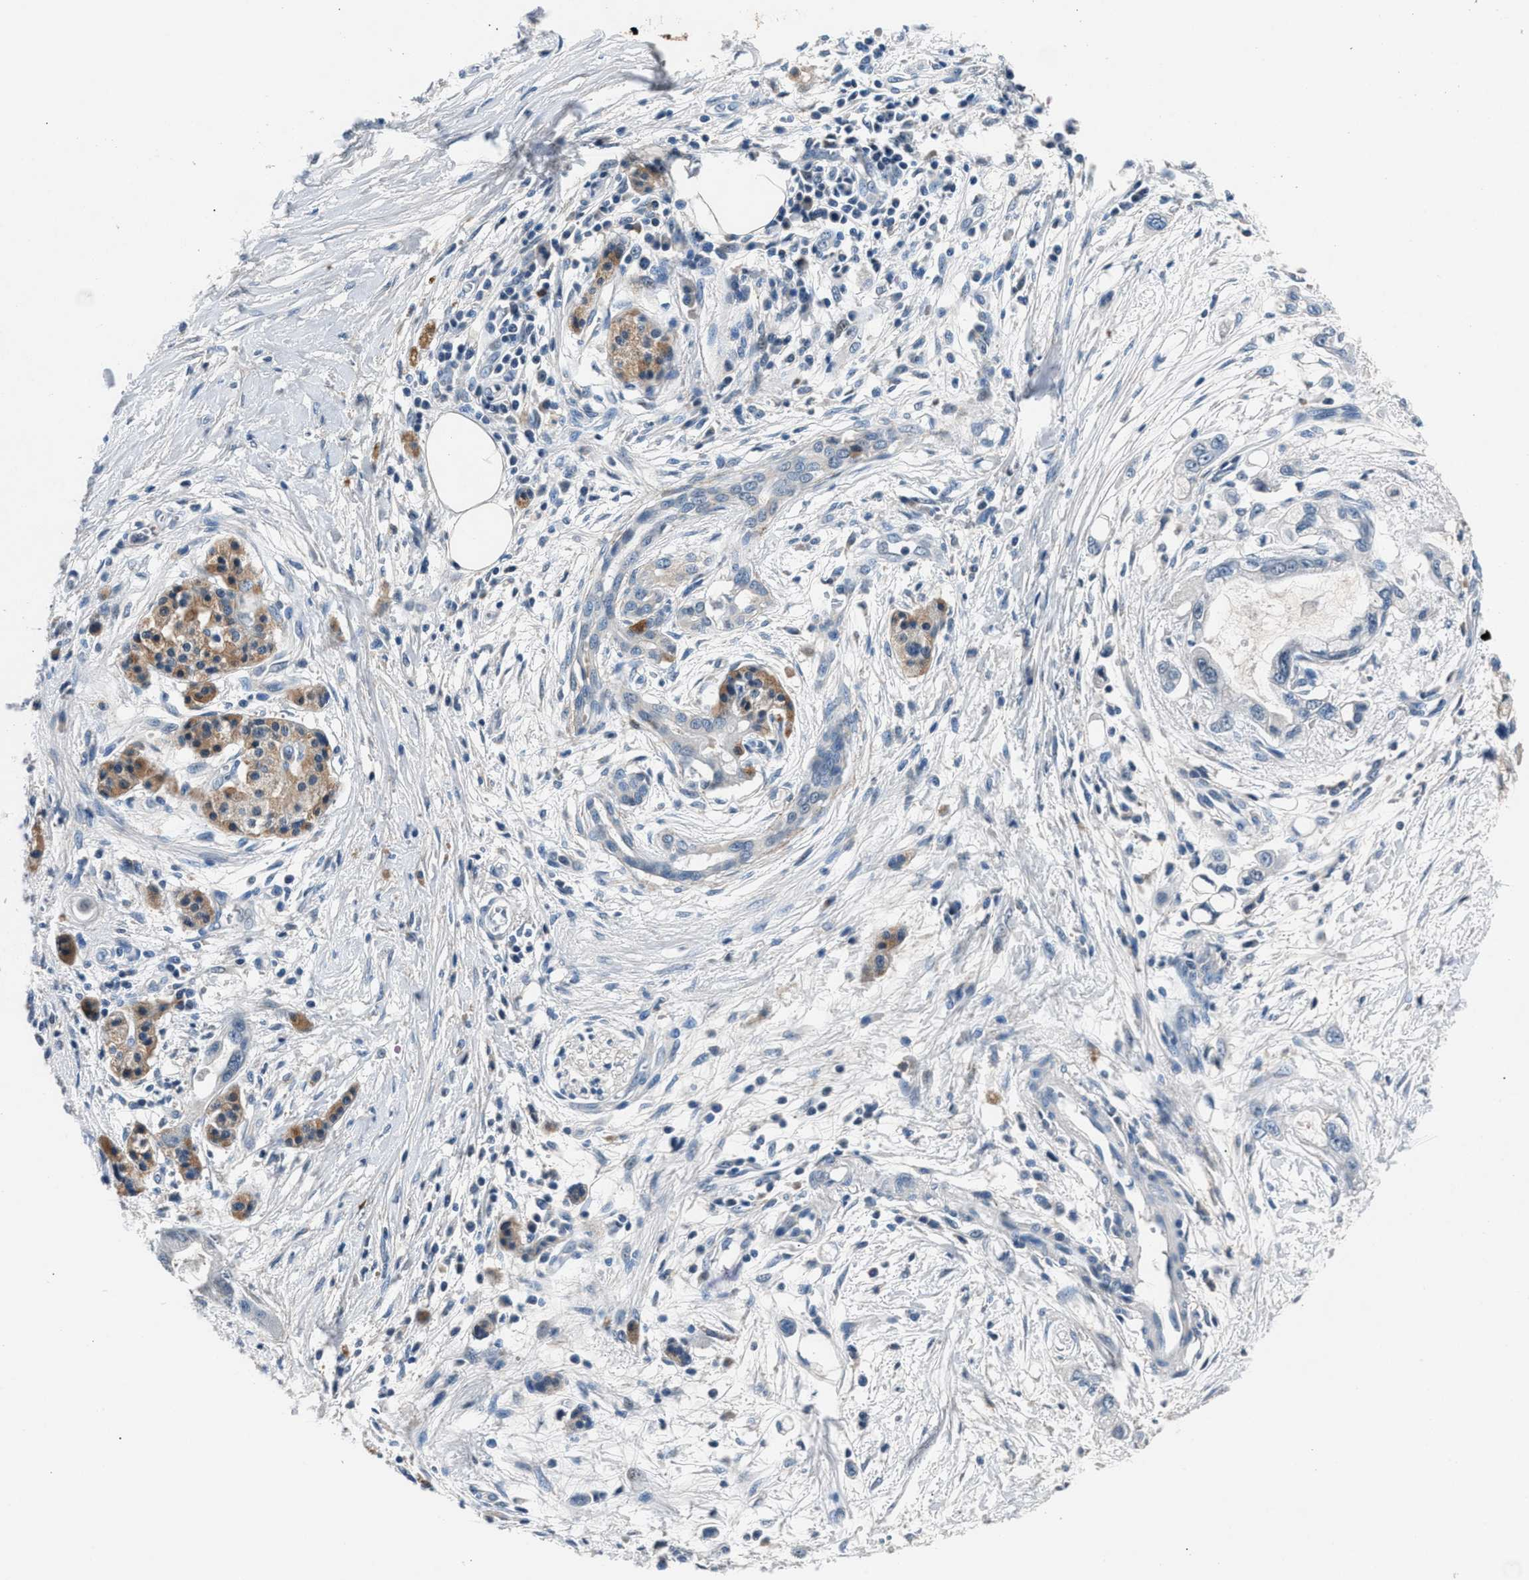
{"staining": {"intensity": "negative", "quantity": "none", "location": "none"}, "tissue": "pancreatic cancer", "cell_type": "Tumor cells", "image_type": "cancer", "snomed": [{"axis": "morphology", "description": "Adenocarcinoma, NOS"}, {"axis": "topography", "description": "Pancreas"}], "caption": "Human adenocarcinoma (pancreatic) stained for a protein using immunohistochemistry (IHC) reveals no expression in tumor cells.", "gene": "DENND6B", "patient": {"sex": "male", "age": 59}}